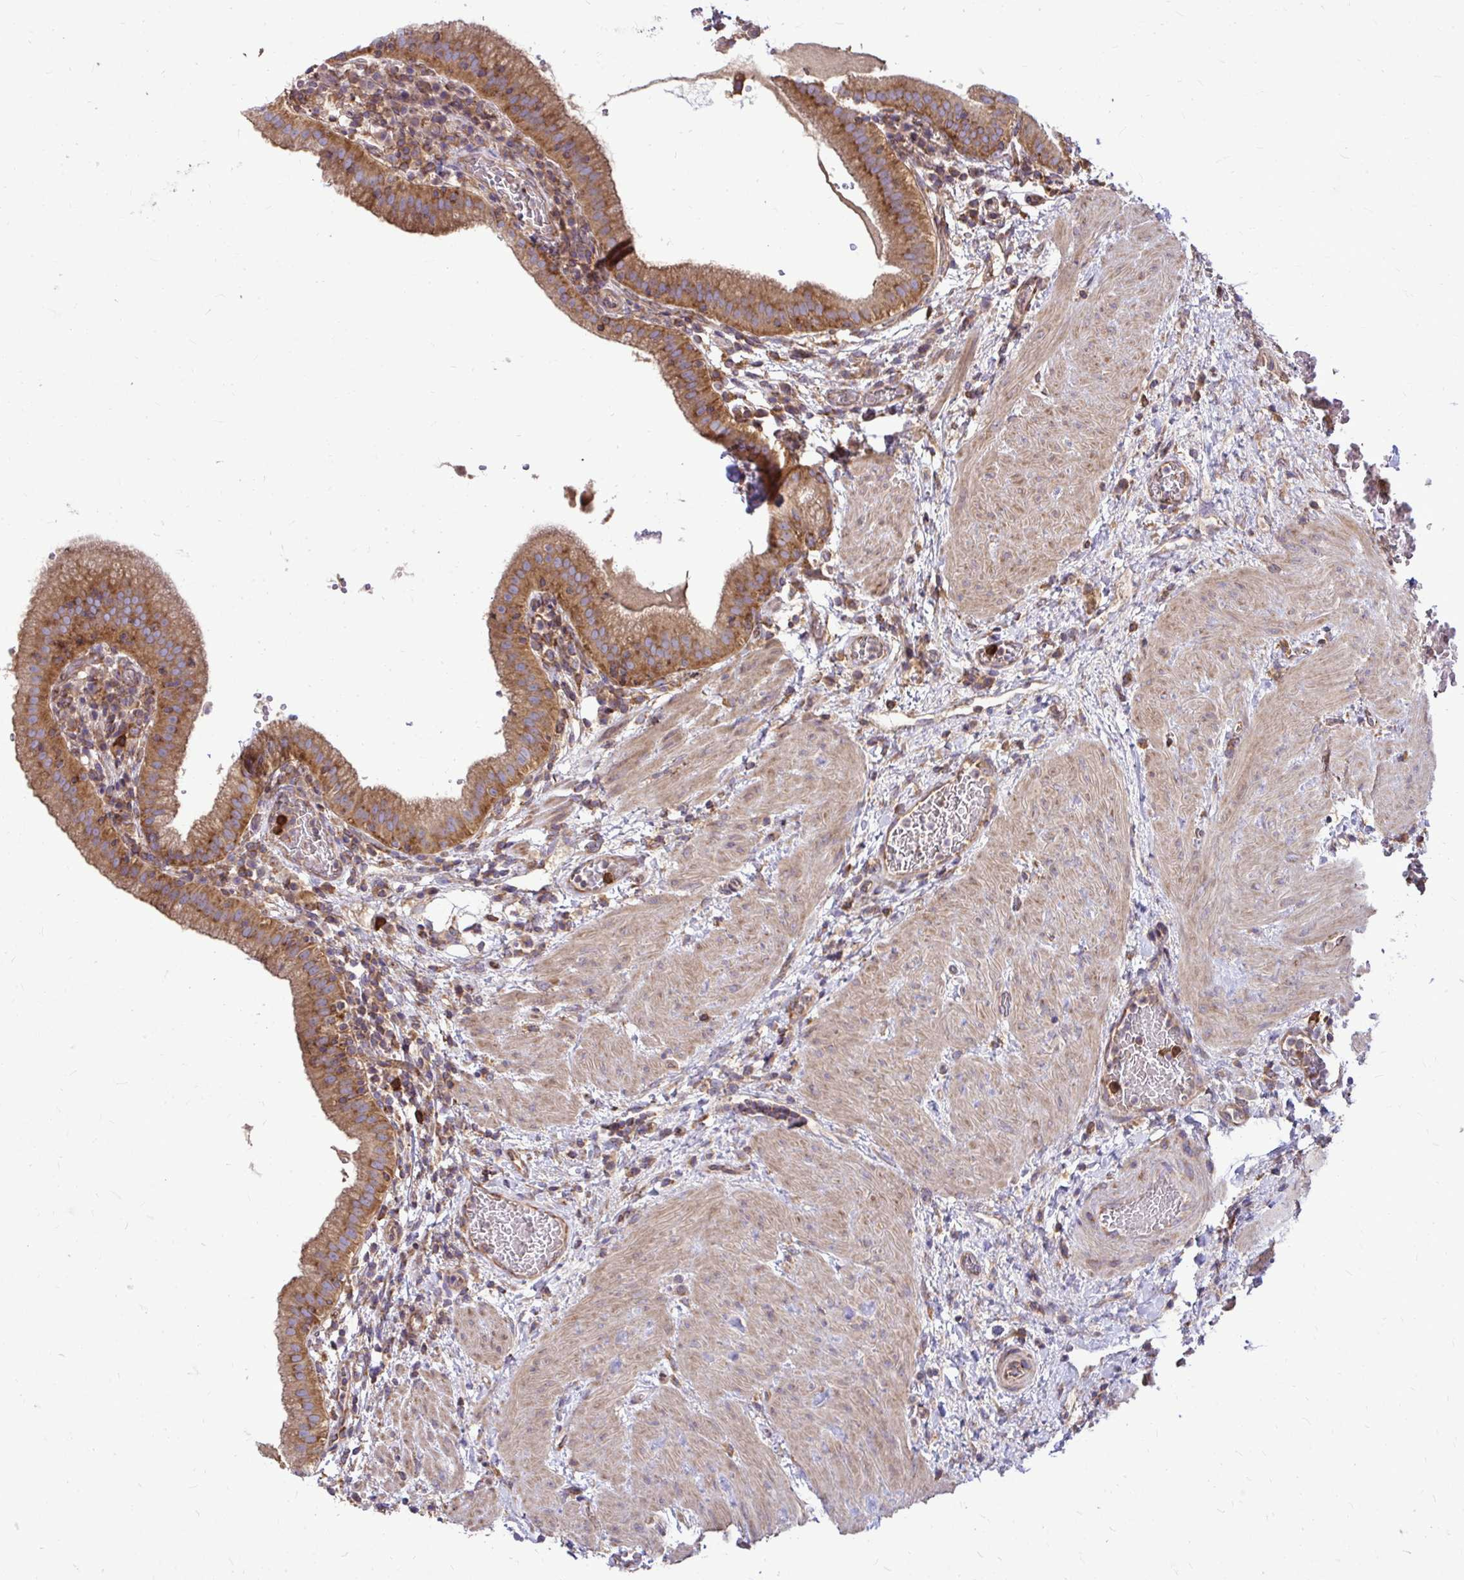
{"staining": {"intensity": "moderate", "quantity": ">75%", "location": "cytoplasmic/membranous"}, "tissue": "gallbladder", "cell_type": "Glandular cells", "image_type": "normal", "snomed": [{"axis": "morphology", "description": "Normal tissue, NOS"}, {"axis": "topography", "description": "Gallbladder"}], "caption": "Gallbladder stained with IHC reveals moderate cytoplasmic/membranous staining in about >75% of glandular cells.", "gene": "FMR1", "patient": {"sex": "male", "age": 26}}